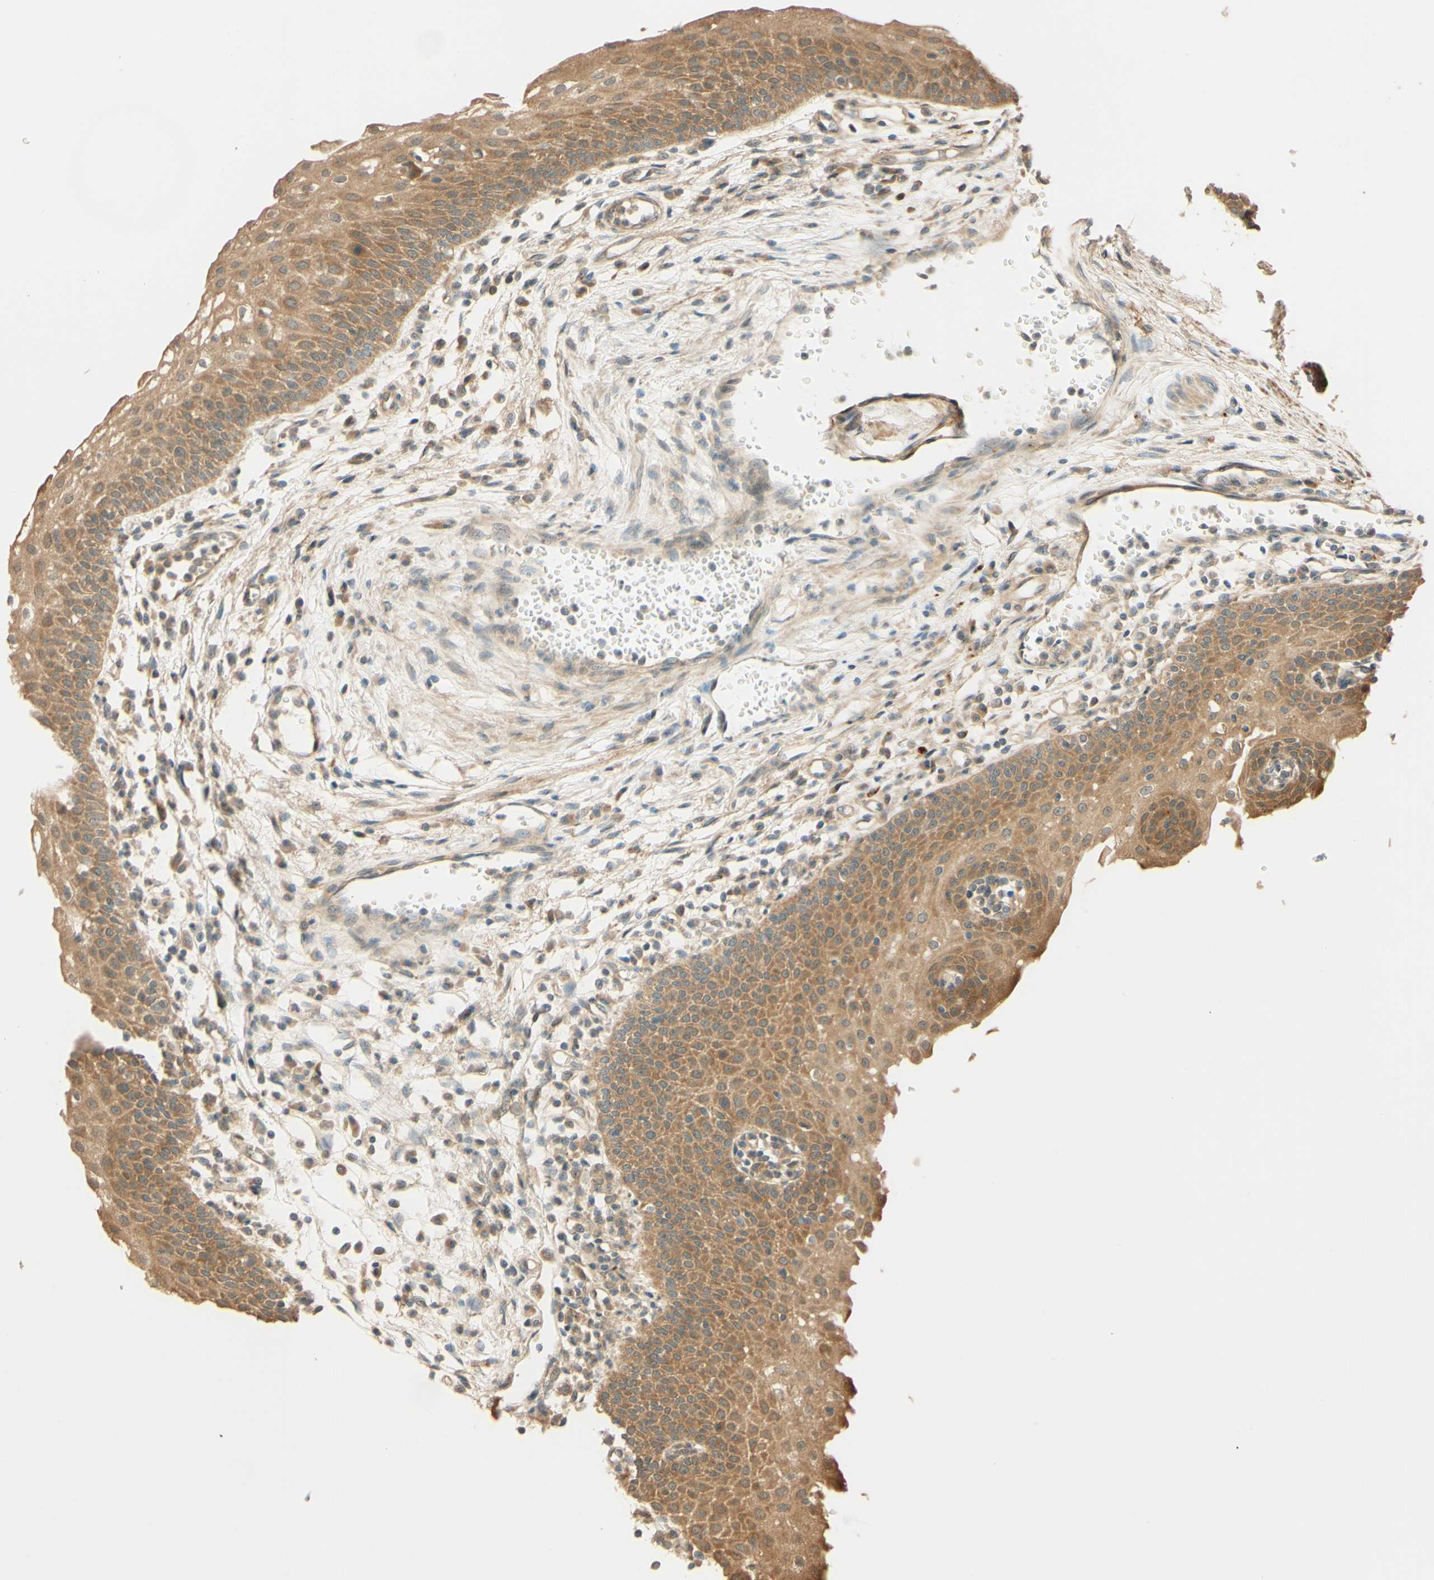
{"staining": {"intensity": "moderate", "quantity": ">75%", "location": "cytoplasmic/membranous"}, "tissue": "urothelial cancer", "cell_type": "Tumor cells", "image_type": "cancer", "snomed": [{"axis": "morphology", "description": "Urothelial carcinoma, High grade"}, {"axis": "topography", "description": "Urinary bladder"}], "caption": "DAB immunohistochemical staining of human urothelial carcinoma (high-grade) displays moderate cytoplasmic/membranous protein positivity in approximately >75% of tumor cells.", "gene": "RNF19A", "patient": {"sex": "female", "age": 85}}